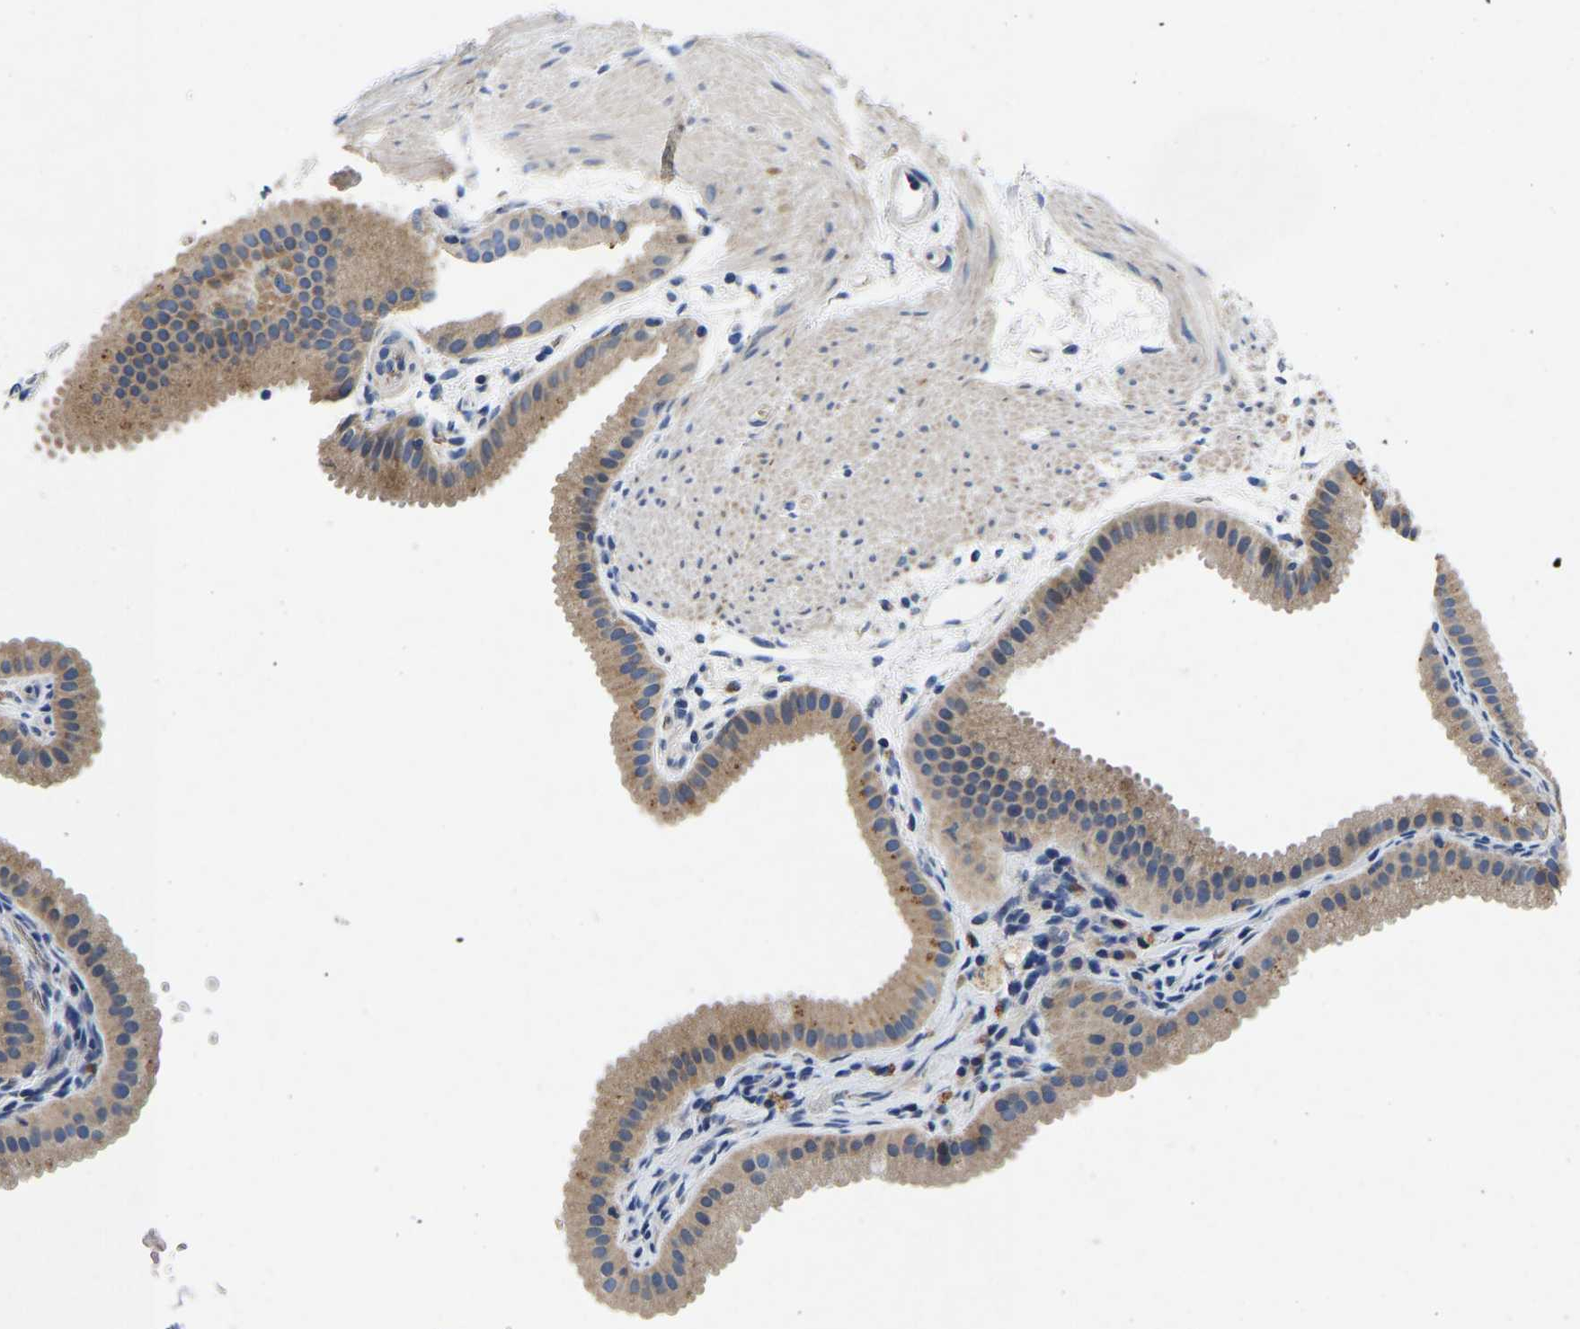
{"staining": {"intensity": "weak", "quantity": ">75%", "location": "cytoplasmic/membranous"}, "tissue": "gallbladder", "cell_type": "Glandular cells", "image_type": "normal", "snomed": [{"axis": "morphology", "description": "Normal tissue, NOS"}, {"axis": "topography", "description": "Gallbladder"}], "caption": "Weak cytoplasmic/membranous expression is appreciated in approximately >75% of glandular cells in benign gallbladder.", "gene": "TOR1B", "patient": {"sex": "female", "age": 64}}